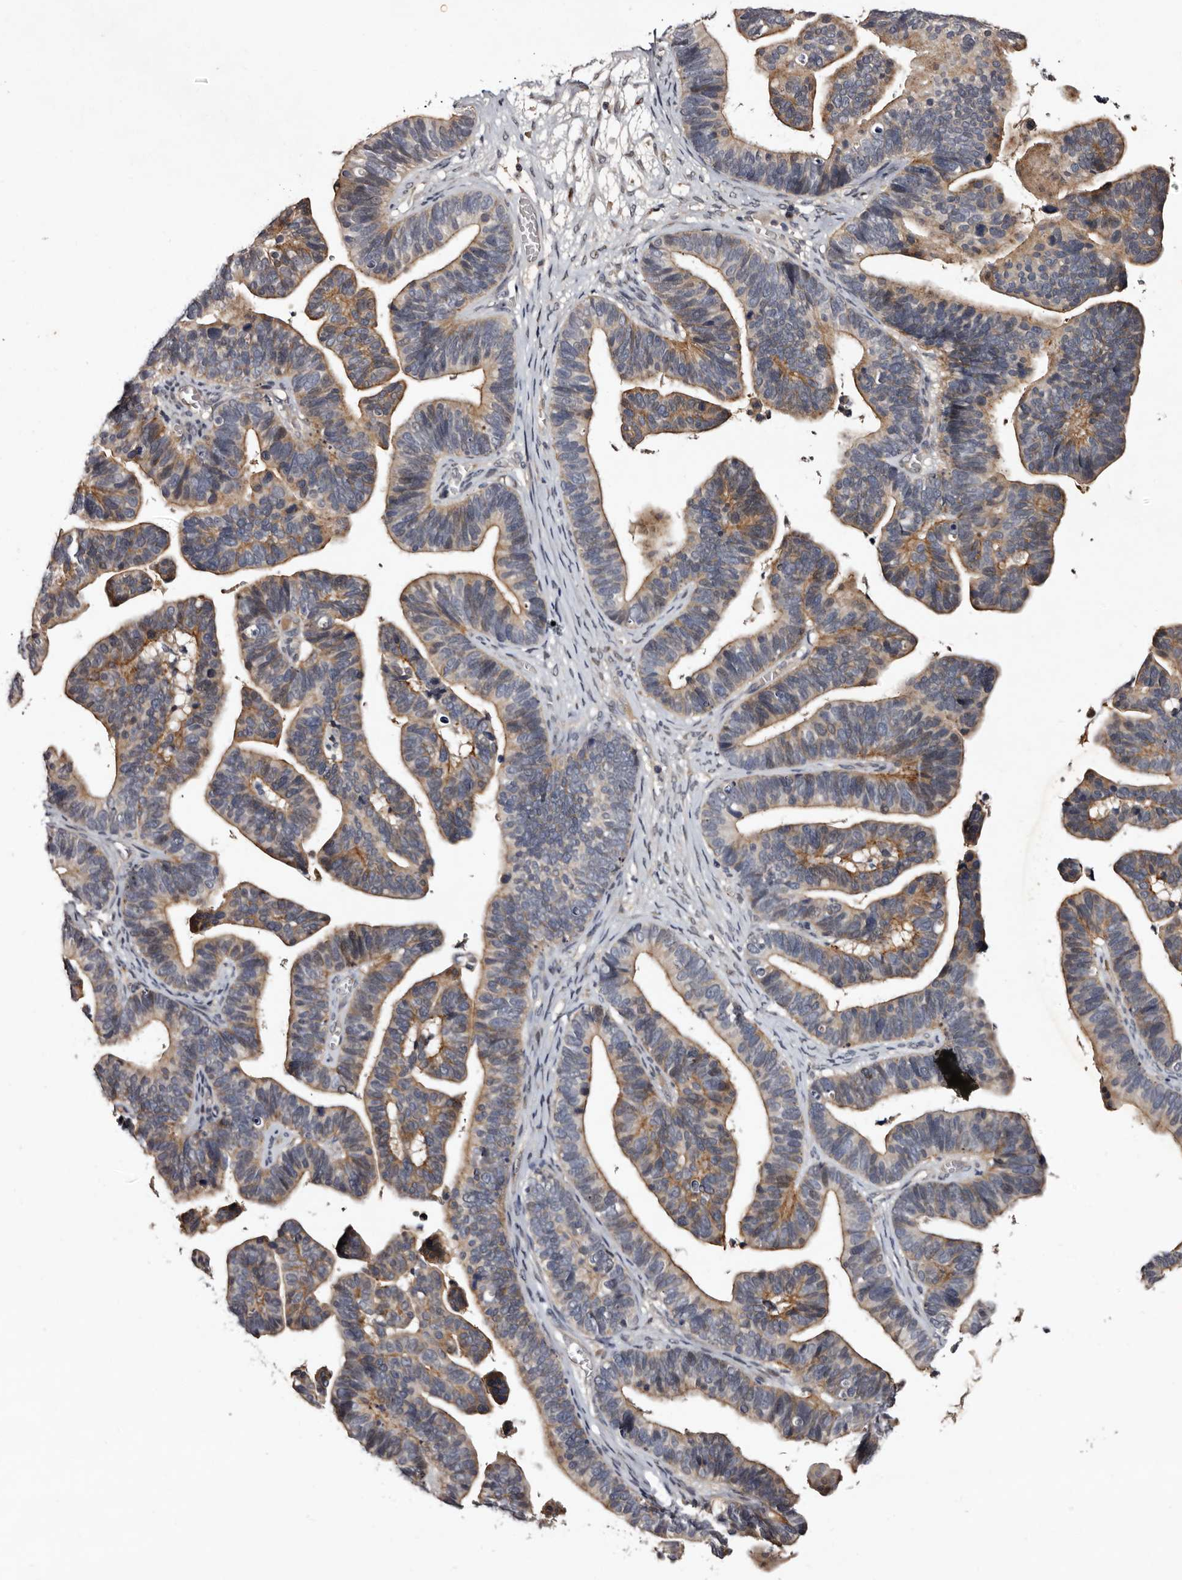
{"staining": {"intensity": "moderate", "quantity": "<25%", "location": "cytoplasmic/membranous"}, "tissue": "ovarian cancer", "cell_type": "Tumor cells", "image_type": "cancer", "snomed": [{"axis": "morphology", "description": "Cystadenocarcinoma, serous, NOS"}, {"axis": "topography", "description": "Ovary"}], "caption": "Ovarian serous cystadenocarcinoma stained with DAB immunohistochemistry (IHC) displays low levels of moderate cytoplasmic/membranous staining in about <25% of tumor cells.", "gene": "LANCL2", "patient": {"sex": "female", "age": 56}}